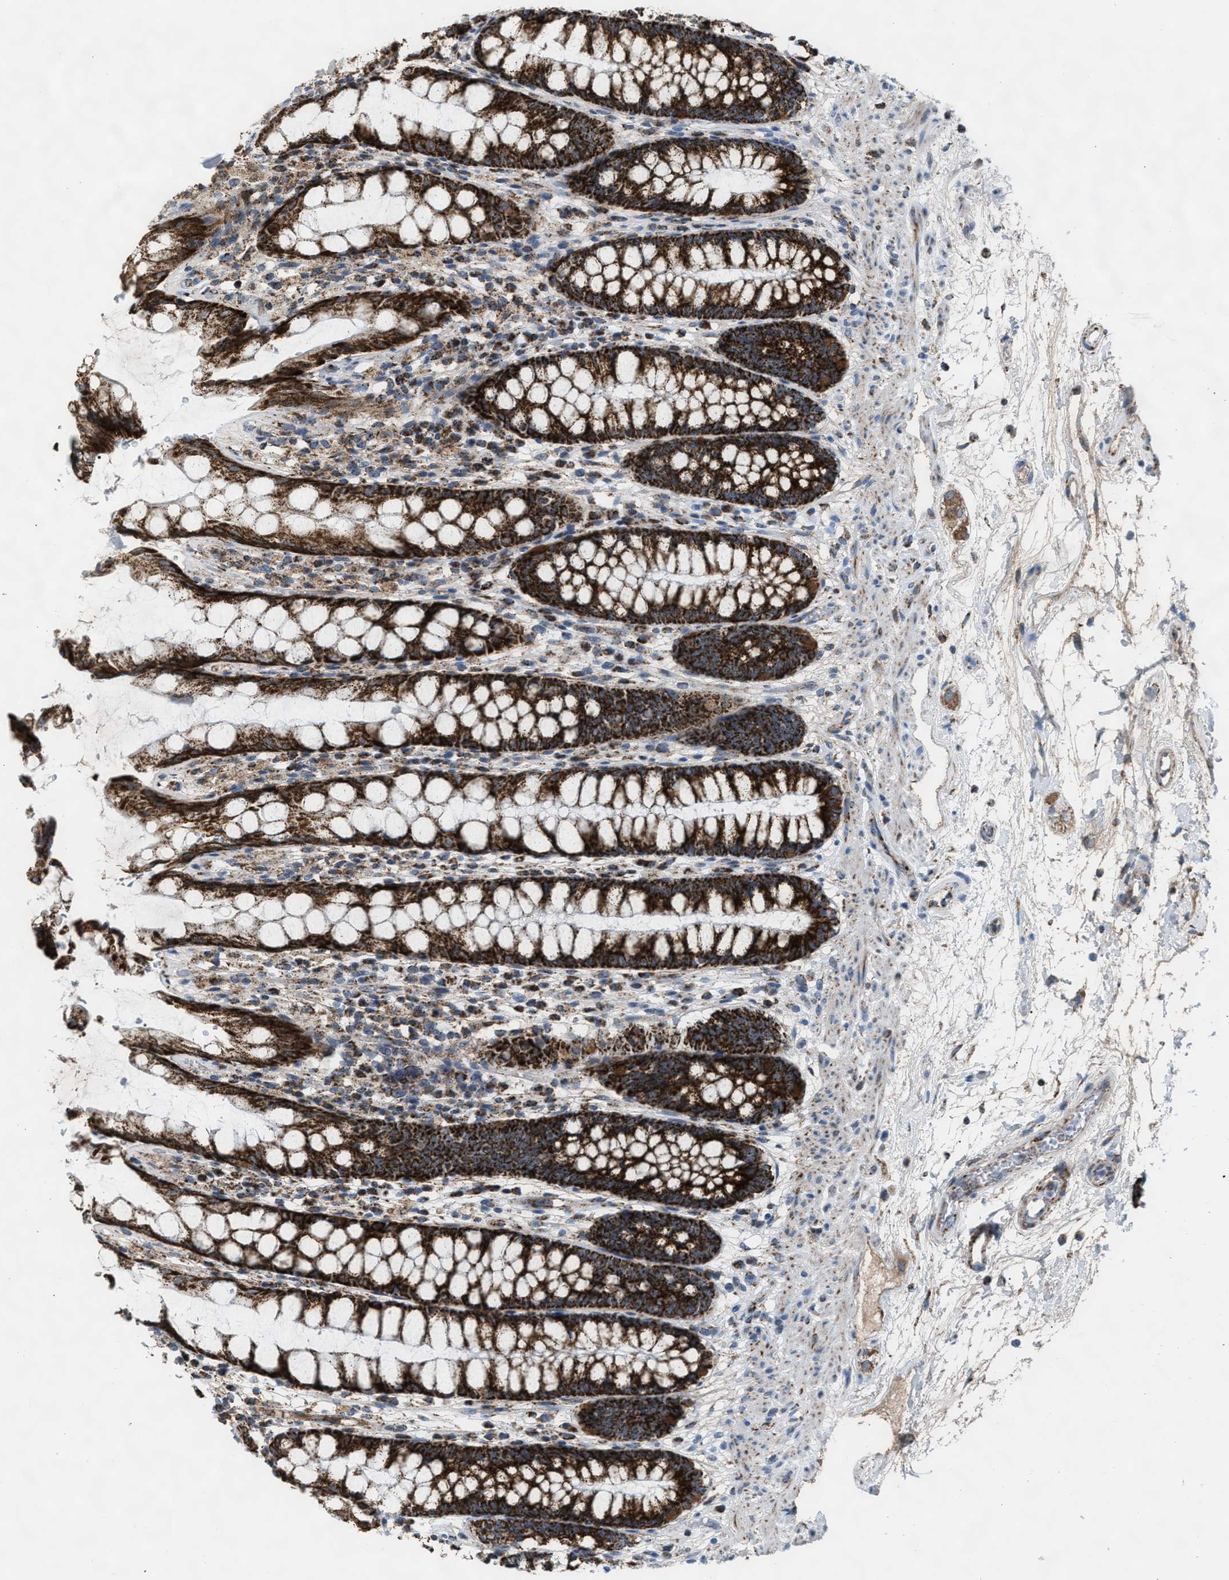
{"staining": {"intensity": "strong", "quantity": ">75%", "location": "cytoplasmic/membranous"}, "tissue": "rectum", "cell_type": "Glandular cells", "image_type": "normal", "snomed": [{"axis": "morphology", "description": "Normal tissue, NOS"}, {"axis": "topography", "description": "Rectum"}], "caption": "A brown stain highlights strong cytoplasmic/membranous expression of a protein in glandular cells of benign rectum.", "gene": "PMPCA", "patient": {"sex": "male", "age": 64}}